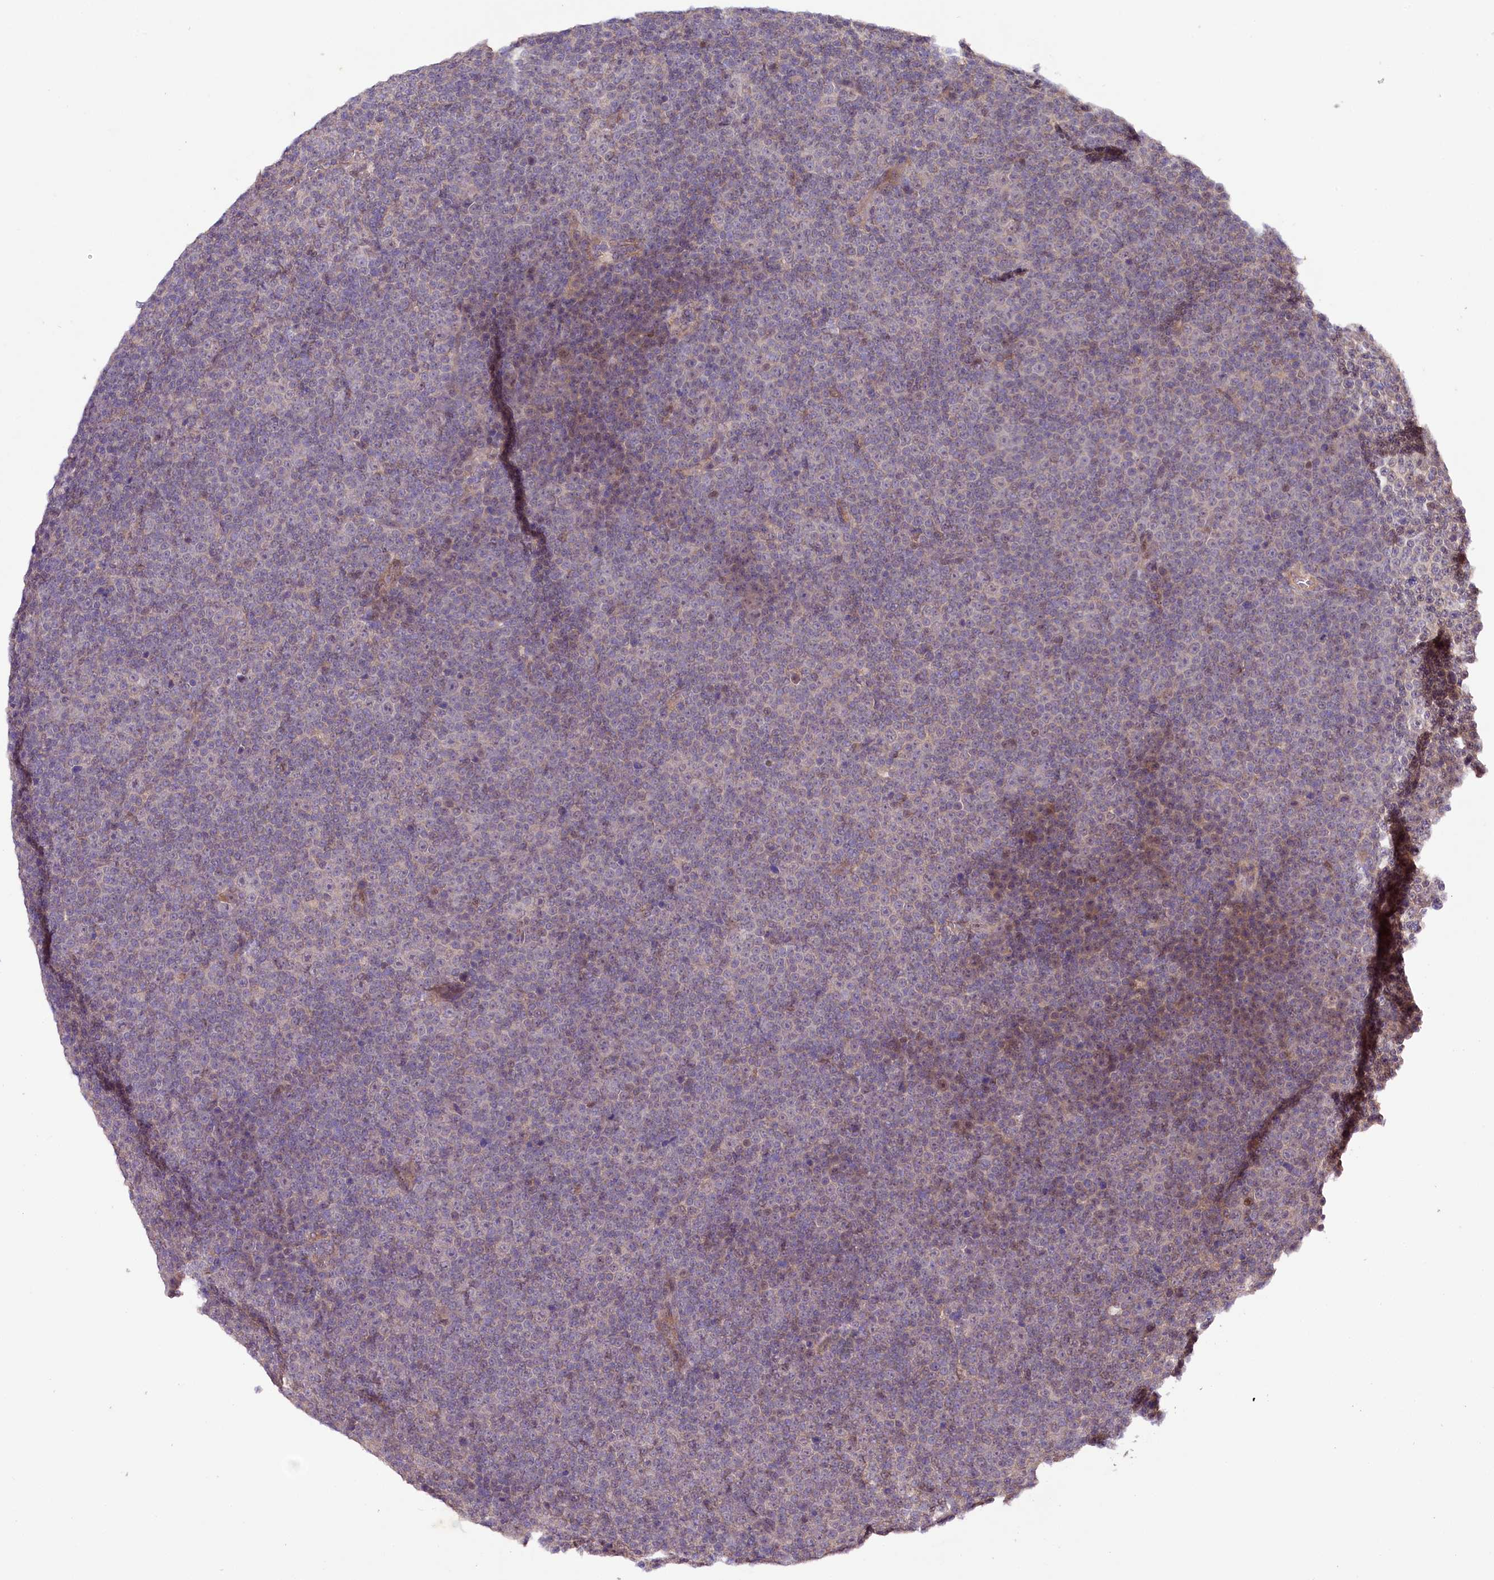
{"staining": {"intensity": "negative", "quantity": "none", "location": "none"}, "tissue": "lymphoma", "cell_type": "Tumor cells", "image_type": "cancer", "snomed": [{"axis": "morphology", "description": "Malignant lymphoma, non-Hodgkin's type, Low grade"}, {"axis": "topography", "description": "Lymph node"}], "caption": "This is an IHC photomicrograph of malignant lymphoma, non-Hodgkin's type (low-grade). There is no expression in tumor cells.", "gene": "PHLDB1", "patient": {"sex": "female", "age": 67}}